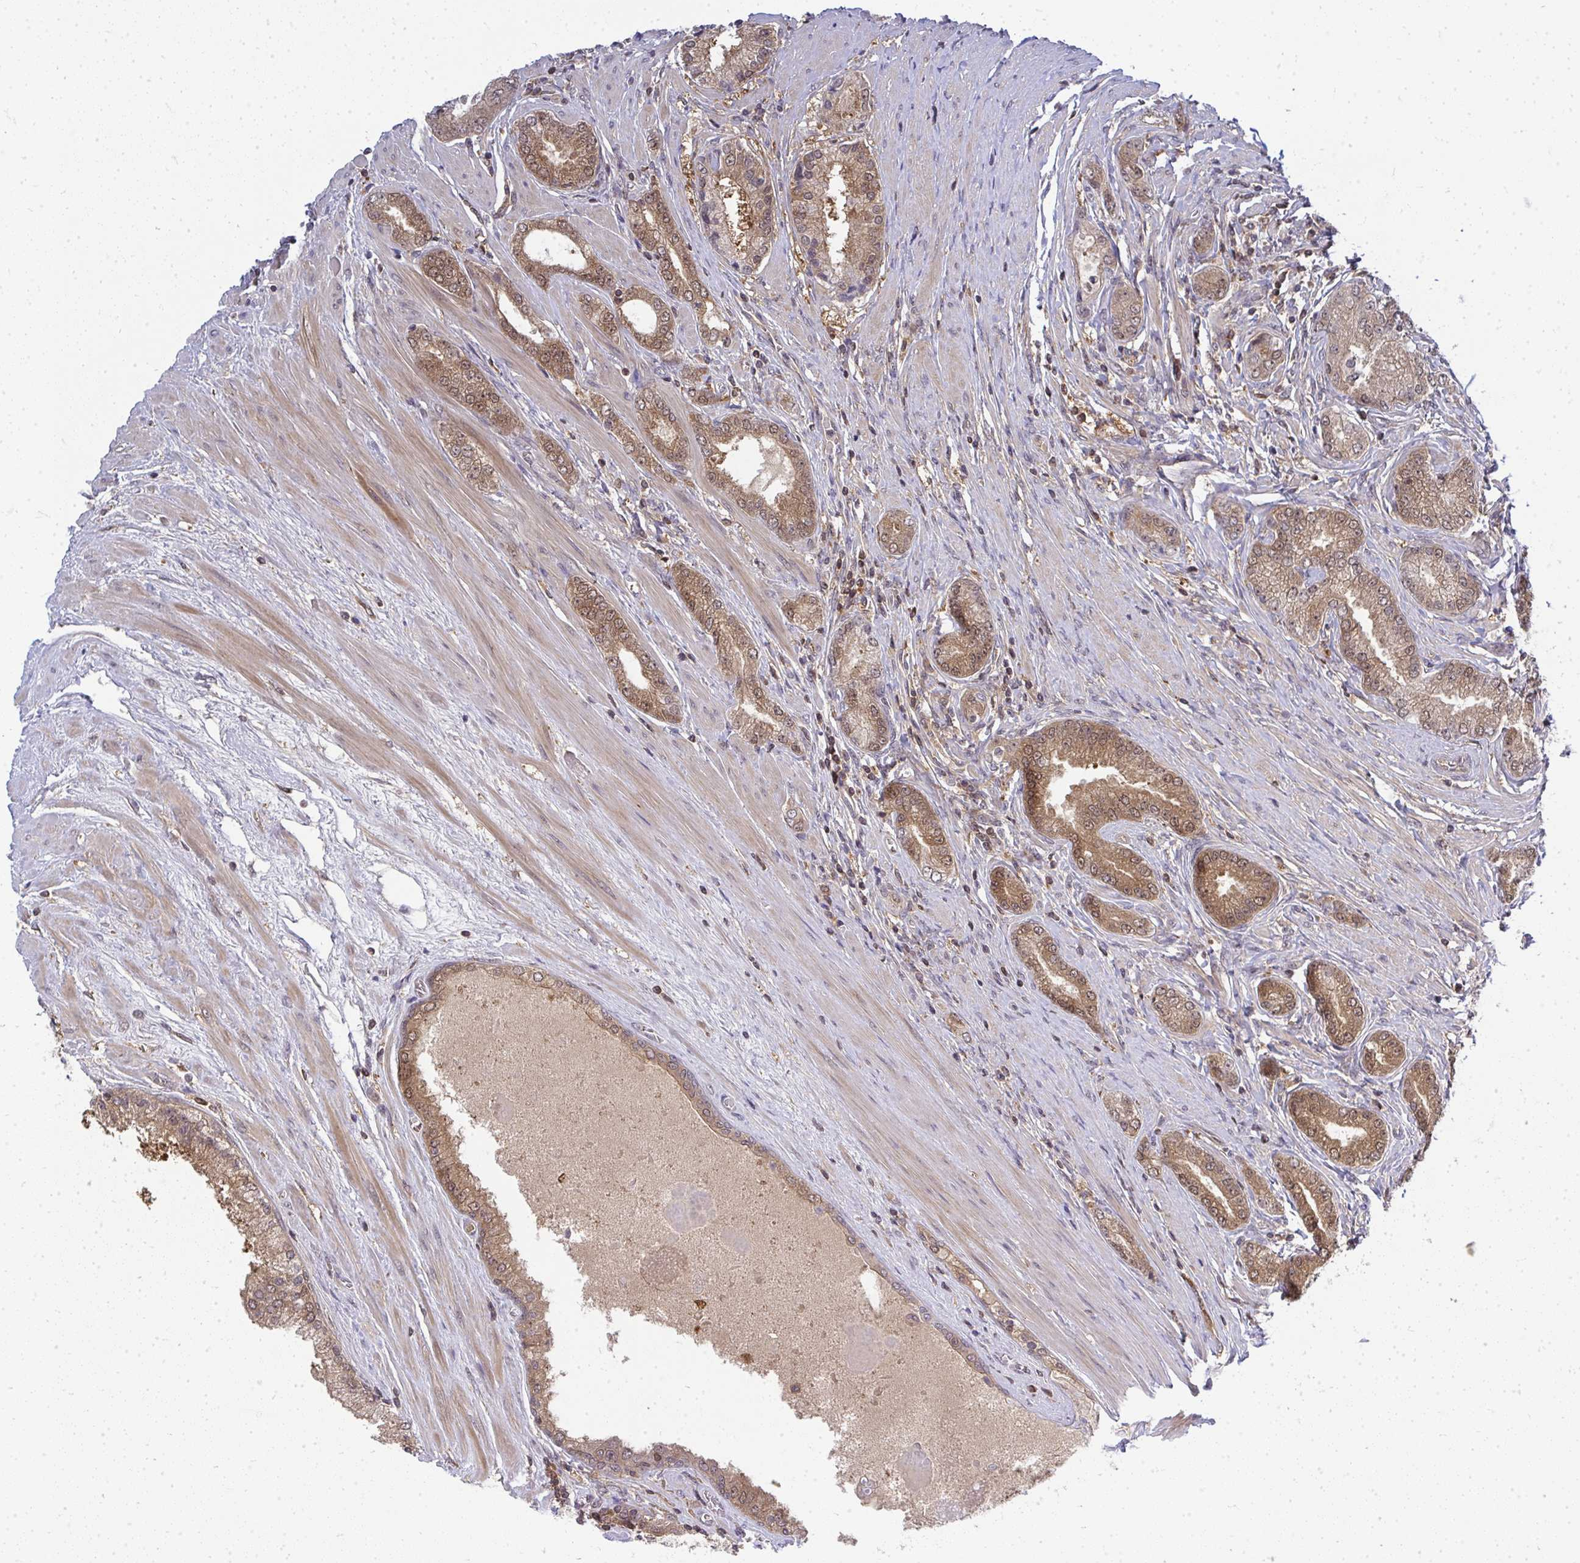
{"staining": {"intensity": "moderate", "quantity": ">75%", "location": "cytoplasmic/membranous,nuclear"}, "tissue": "prostate cancer", "cell_type": "Tumor cells", "image_type": "cancer", "snomed": [{"axis": "morphology", "description": "Adenocarcinoma, High grade"}, {"axis": "topography", "description": "Prostate"}], "caption": "Prostate cancer stained for a protein demonstrates moderate cytoplasmic/membranous and nuclear positivity in tumor cells.", "gene": "HDHD2", "patient": {"sex": "male", "age": 67}}